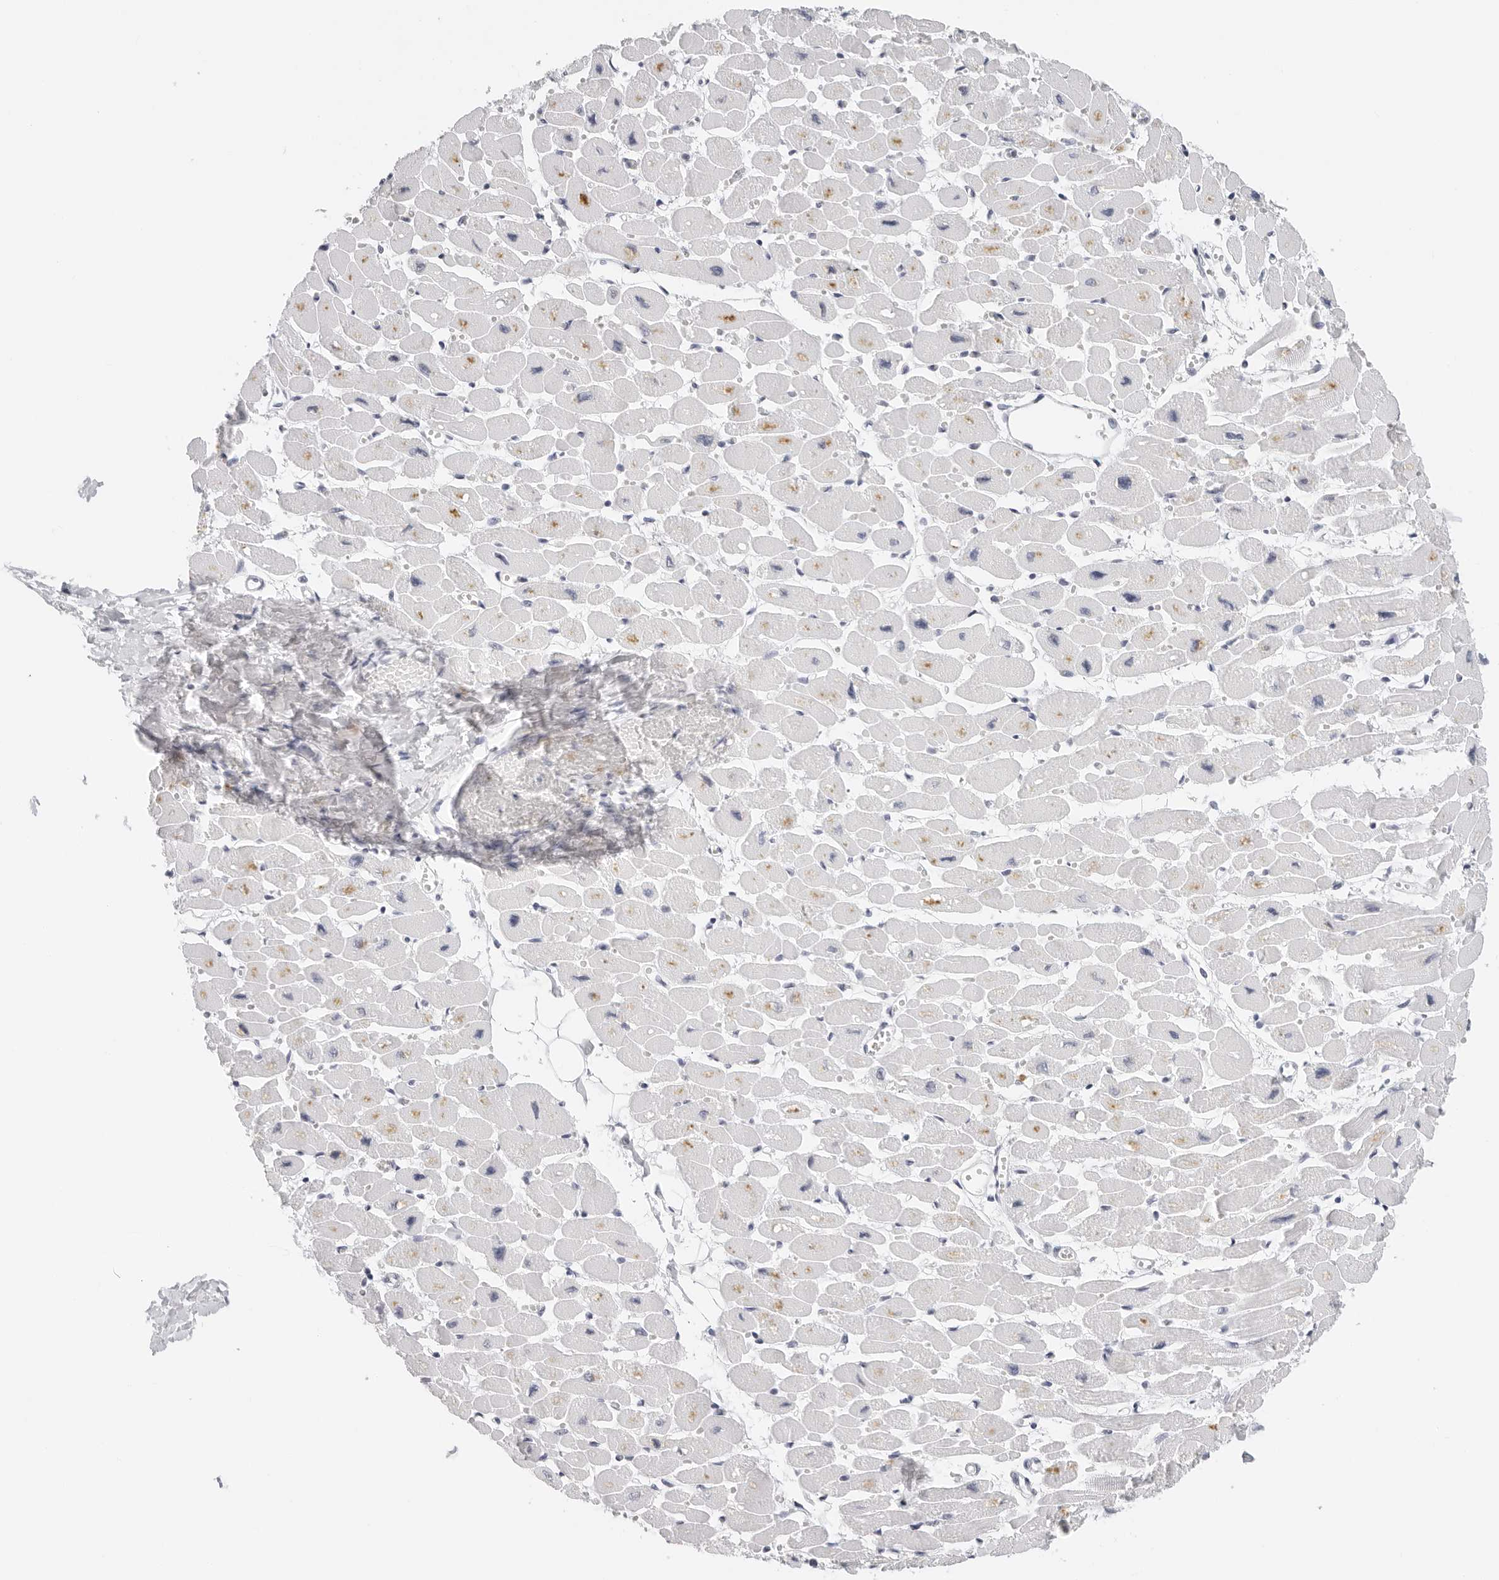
{"staining": {"intensity": "negative", "quantity": "none", "location": "none"}, "tissue": "heart muscle", "cell_type": "Cardiomyocytes", "image_type": "normal", "snomed": [{"axis": "morphology", "description": "Normal tissue, NOS"}, {"axis": "topography", "description": "Heart"}], "caption": "IHC histopathology image of normal heart muscle stained for a protein (brown), which reveals no staining in cardiomyocytes. (IHC, brightfield microscopy, high magnification).", "gene": "CST1", "patient": {"sex": "female", "age": 54}}